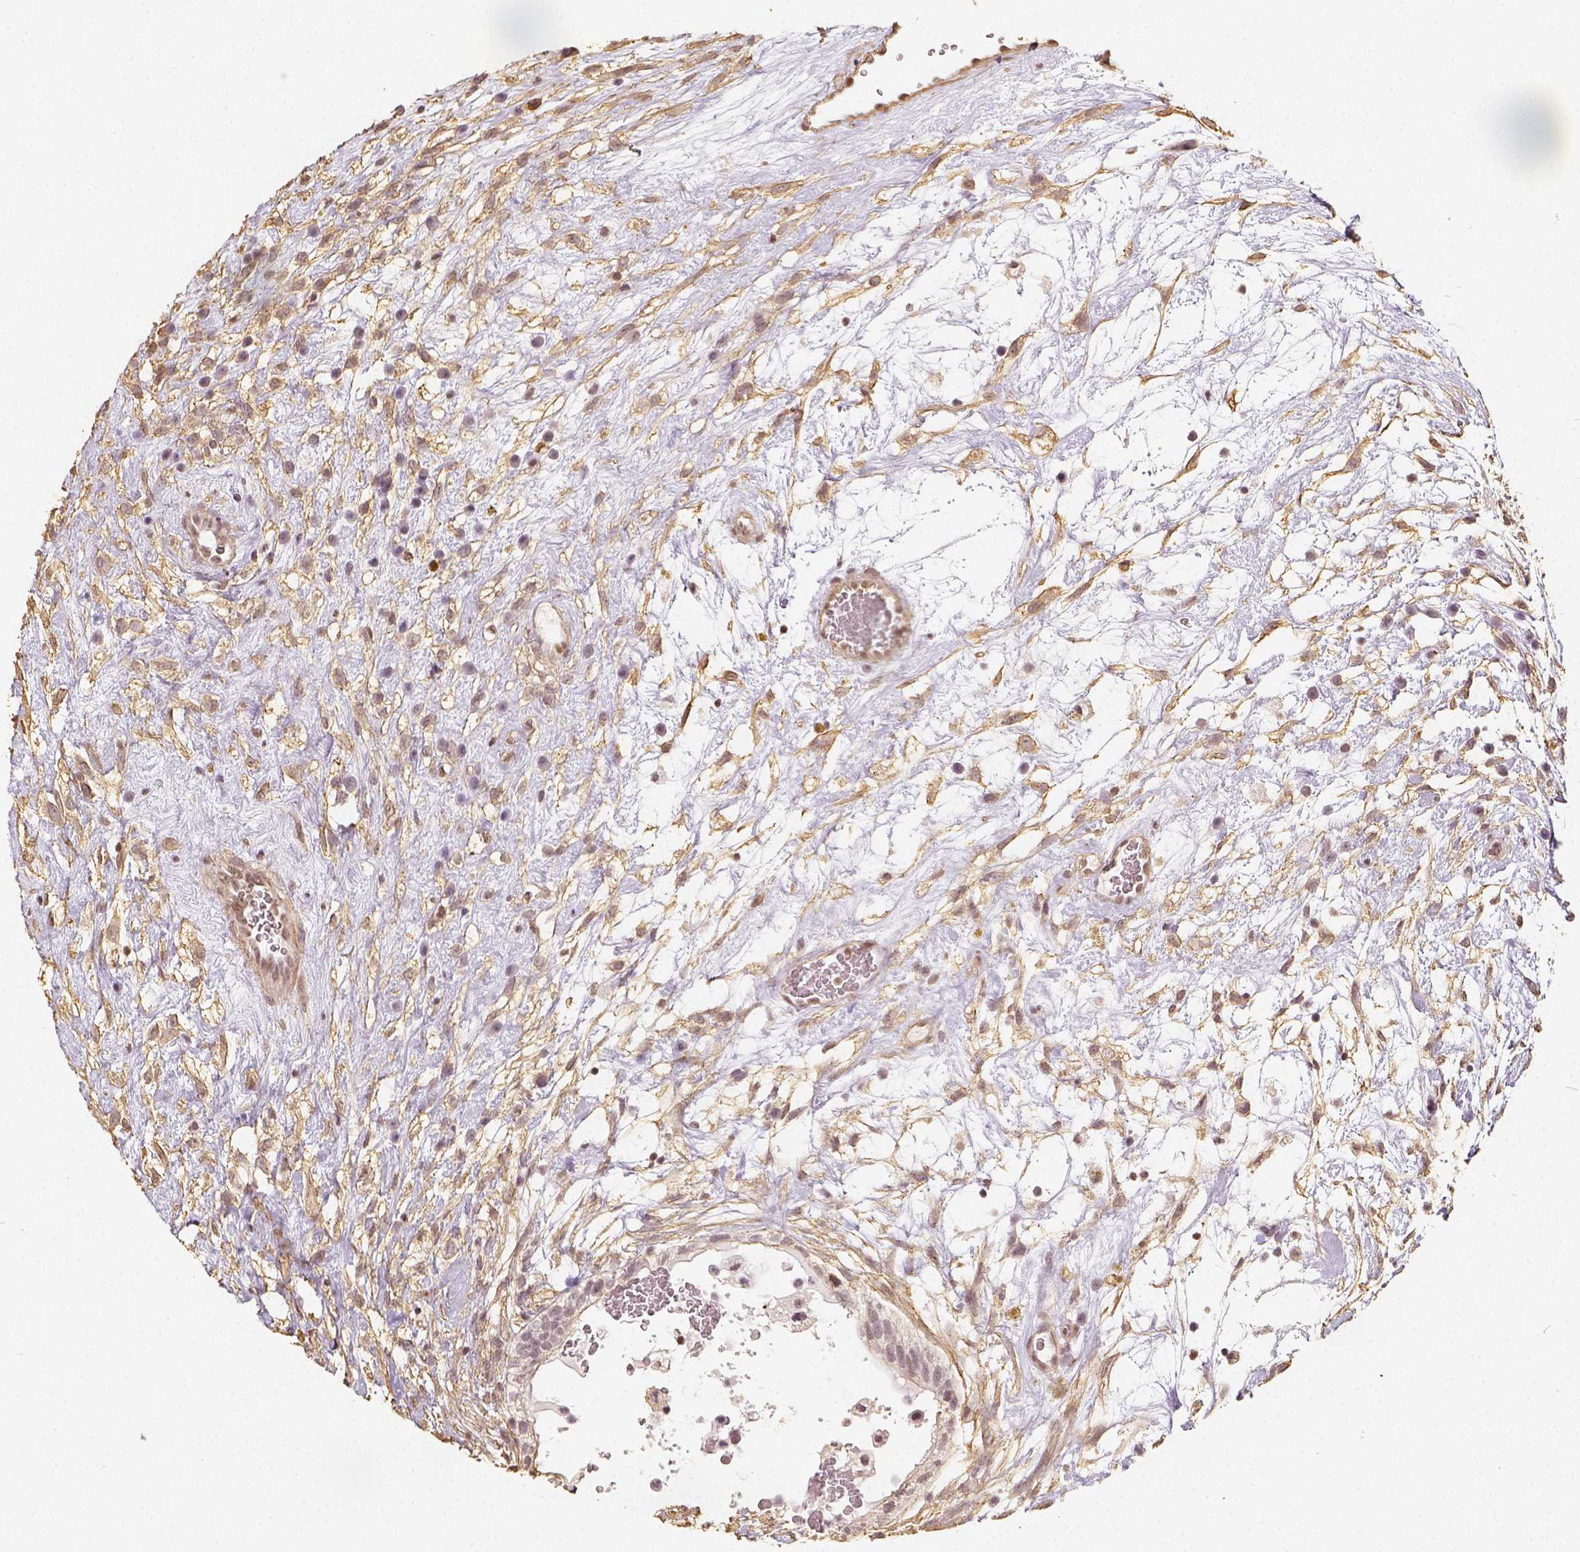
{"staining": {"intensity": "weak", "quantity": ">75%", "location": "nuclear"}, "tissue": "testis cancer", "cell_type": "Tumor cells", "image_type": "cancer", "snomed": [{"axis": "morphology", "description": "Normal tissue, NOS"}, {"axis": "morphology", "description": "Carcinoma, Embryonal, NOS"}, {"axis": "topography", "description": "Testis"}], "caption": "Human embryonal carcinoma (testis) stained with a protein marker shows weak staining in tumor cells.", "gene": "HDAC1", "patient": {"sex": "male", "age": 32}}